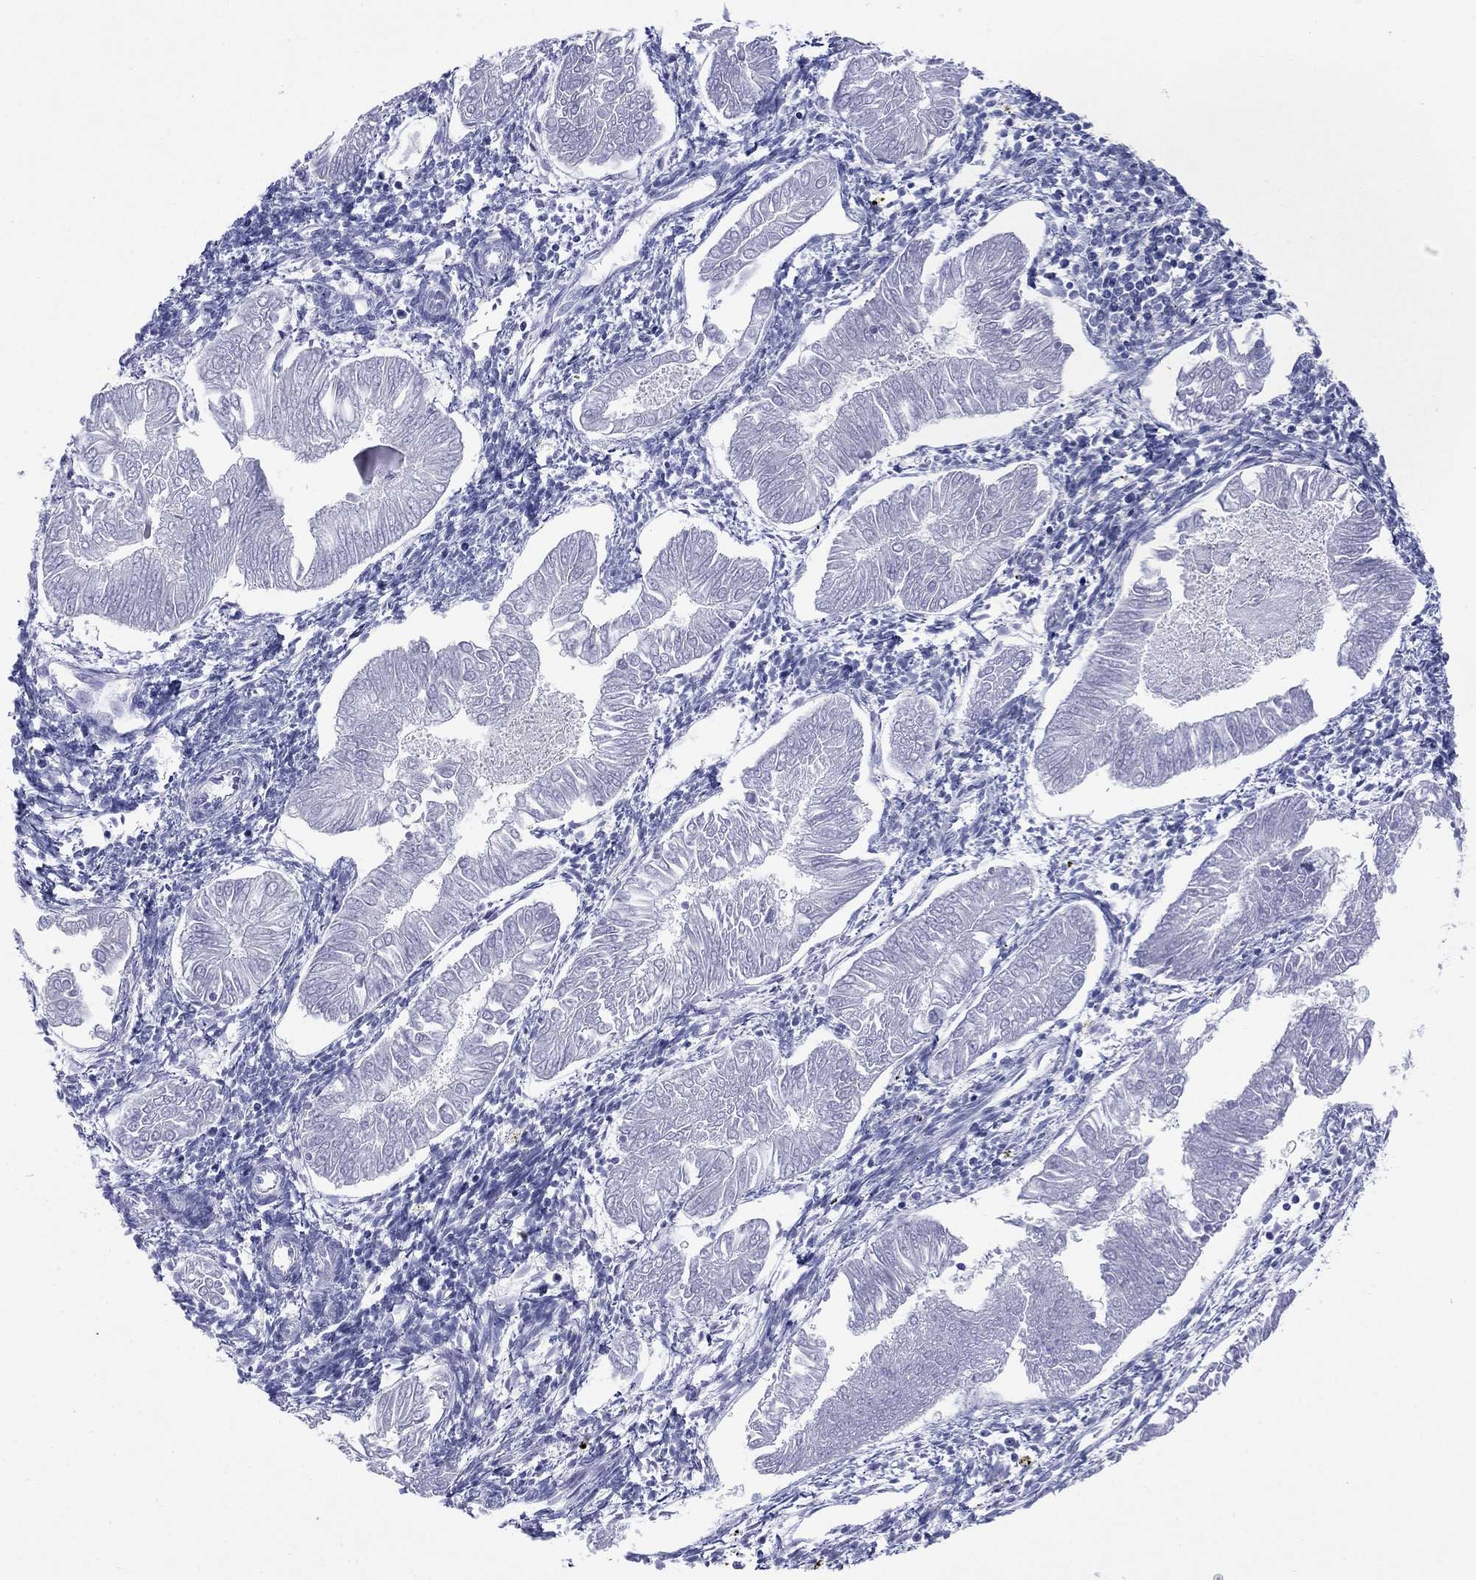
{"staining": {"intensity": "negative", "quantity": "none", "location": "none"}, "tissue": "endometrial cancer", "cell_type": "Tumor cells", "image_type": "cancer", "snomed": [{"axis": "morphology", "description": "Adenocarcinoma, NOS"}, {"axis": "topography", "description": "Endometrium"}], "caption": "The micrograph displays no staining of tumor cells in endometrial cancer.", "gene": "PTPRZ1", "patient": {"sex": "female", "age": 53}}